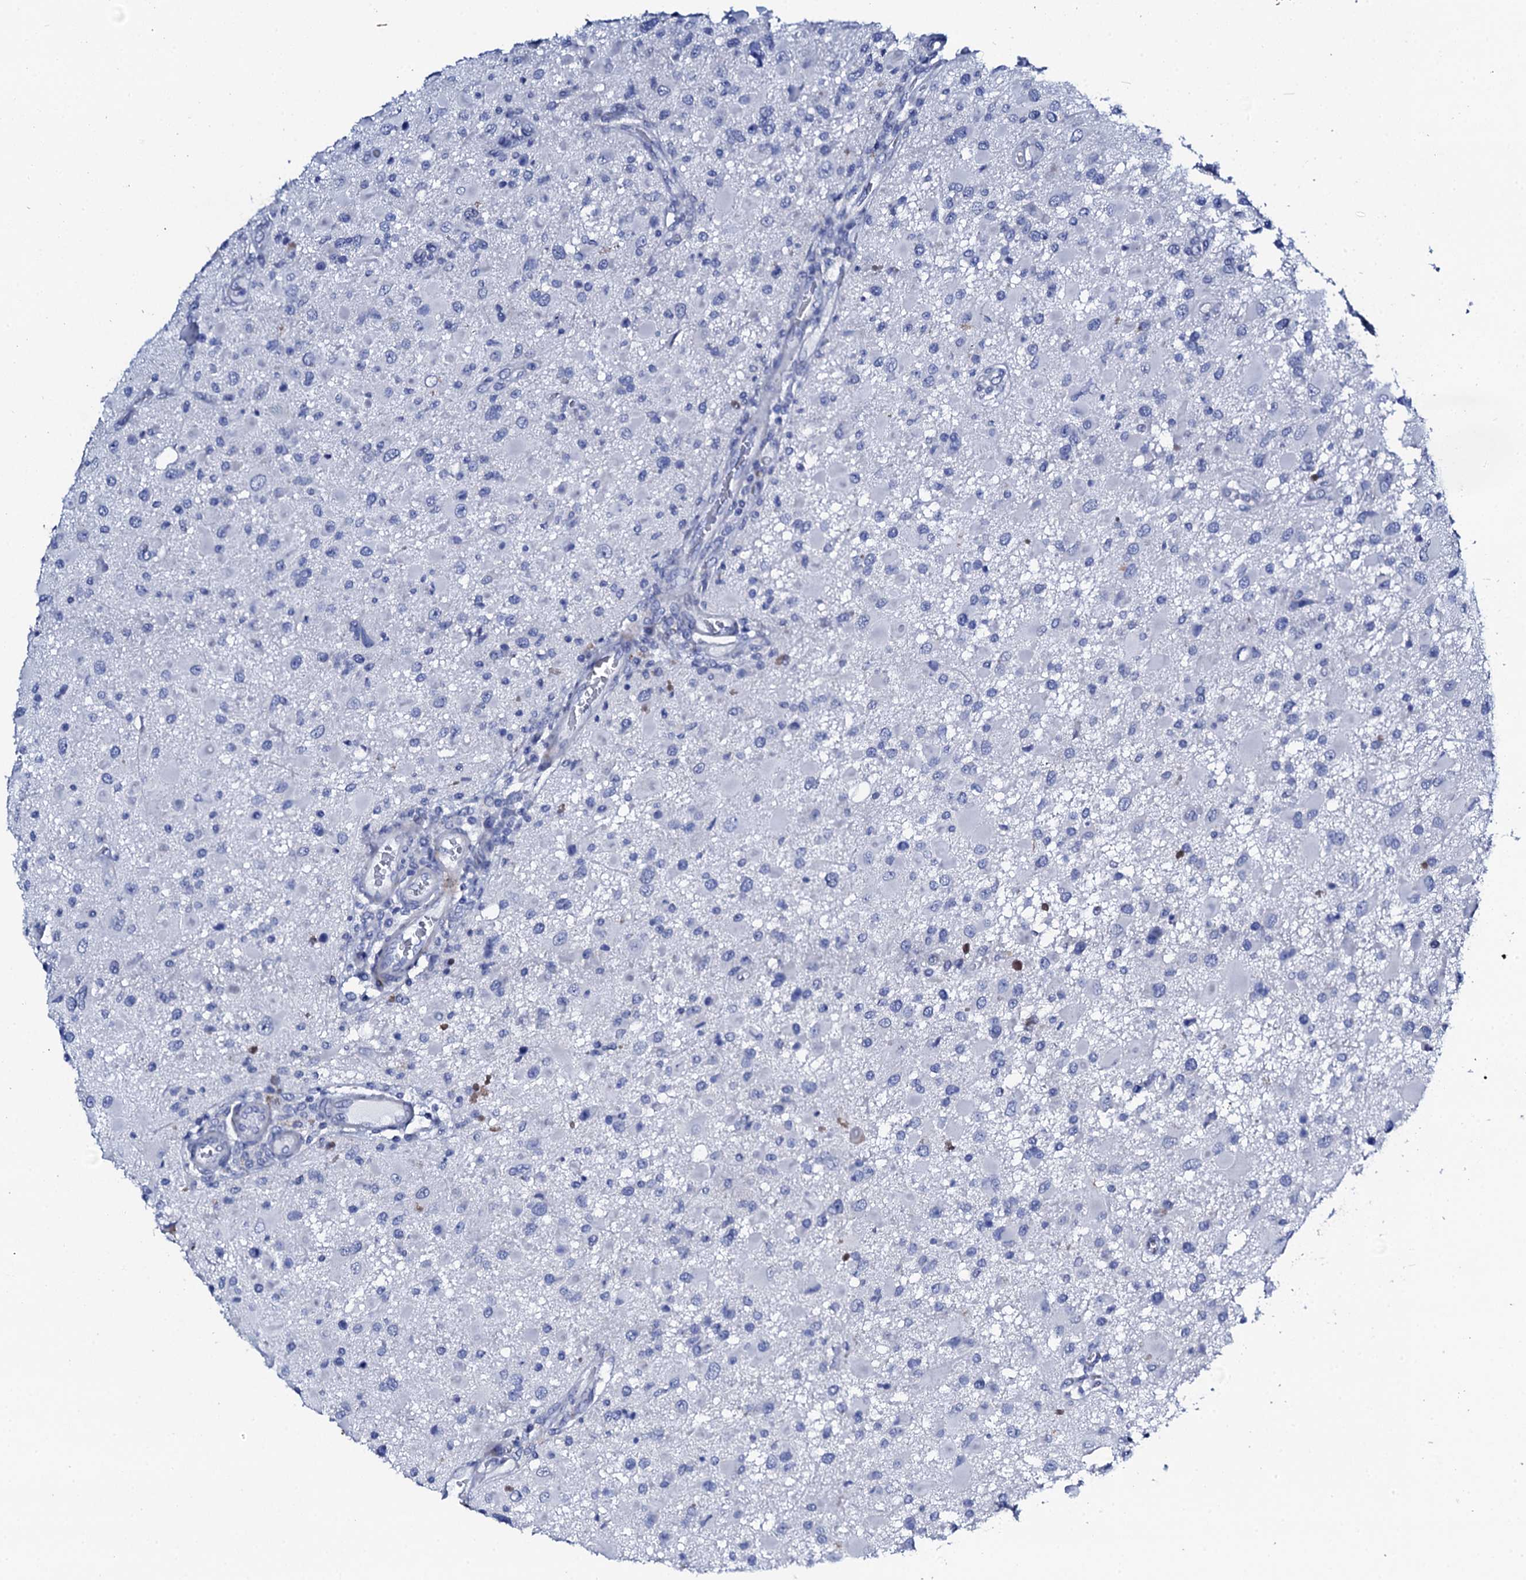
{"staining": {"intensity": "negative", "quantity": "none", "location": "none"}, "tissue": "glioma", "cell_type": "Tumor cells", "image_type": "cancer", "snomed": [{"axis": "morphology", "description": "Glioma, malignant, High grade"}, {"axis": "topography", "description": "Brain"}], "caption": "Tumor cells are negative for protein expression in human malignant high-grade glioma.", "gene": "NUDT13", "patient": {"sex": "male", "age": 53}}